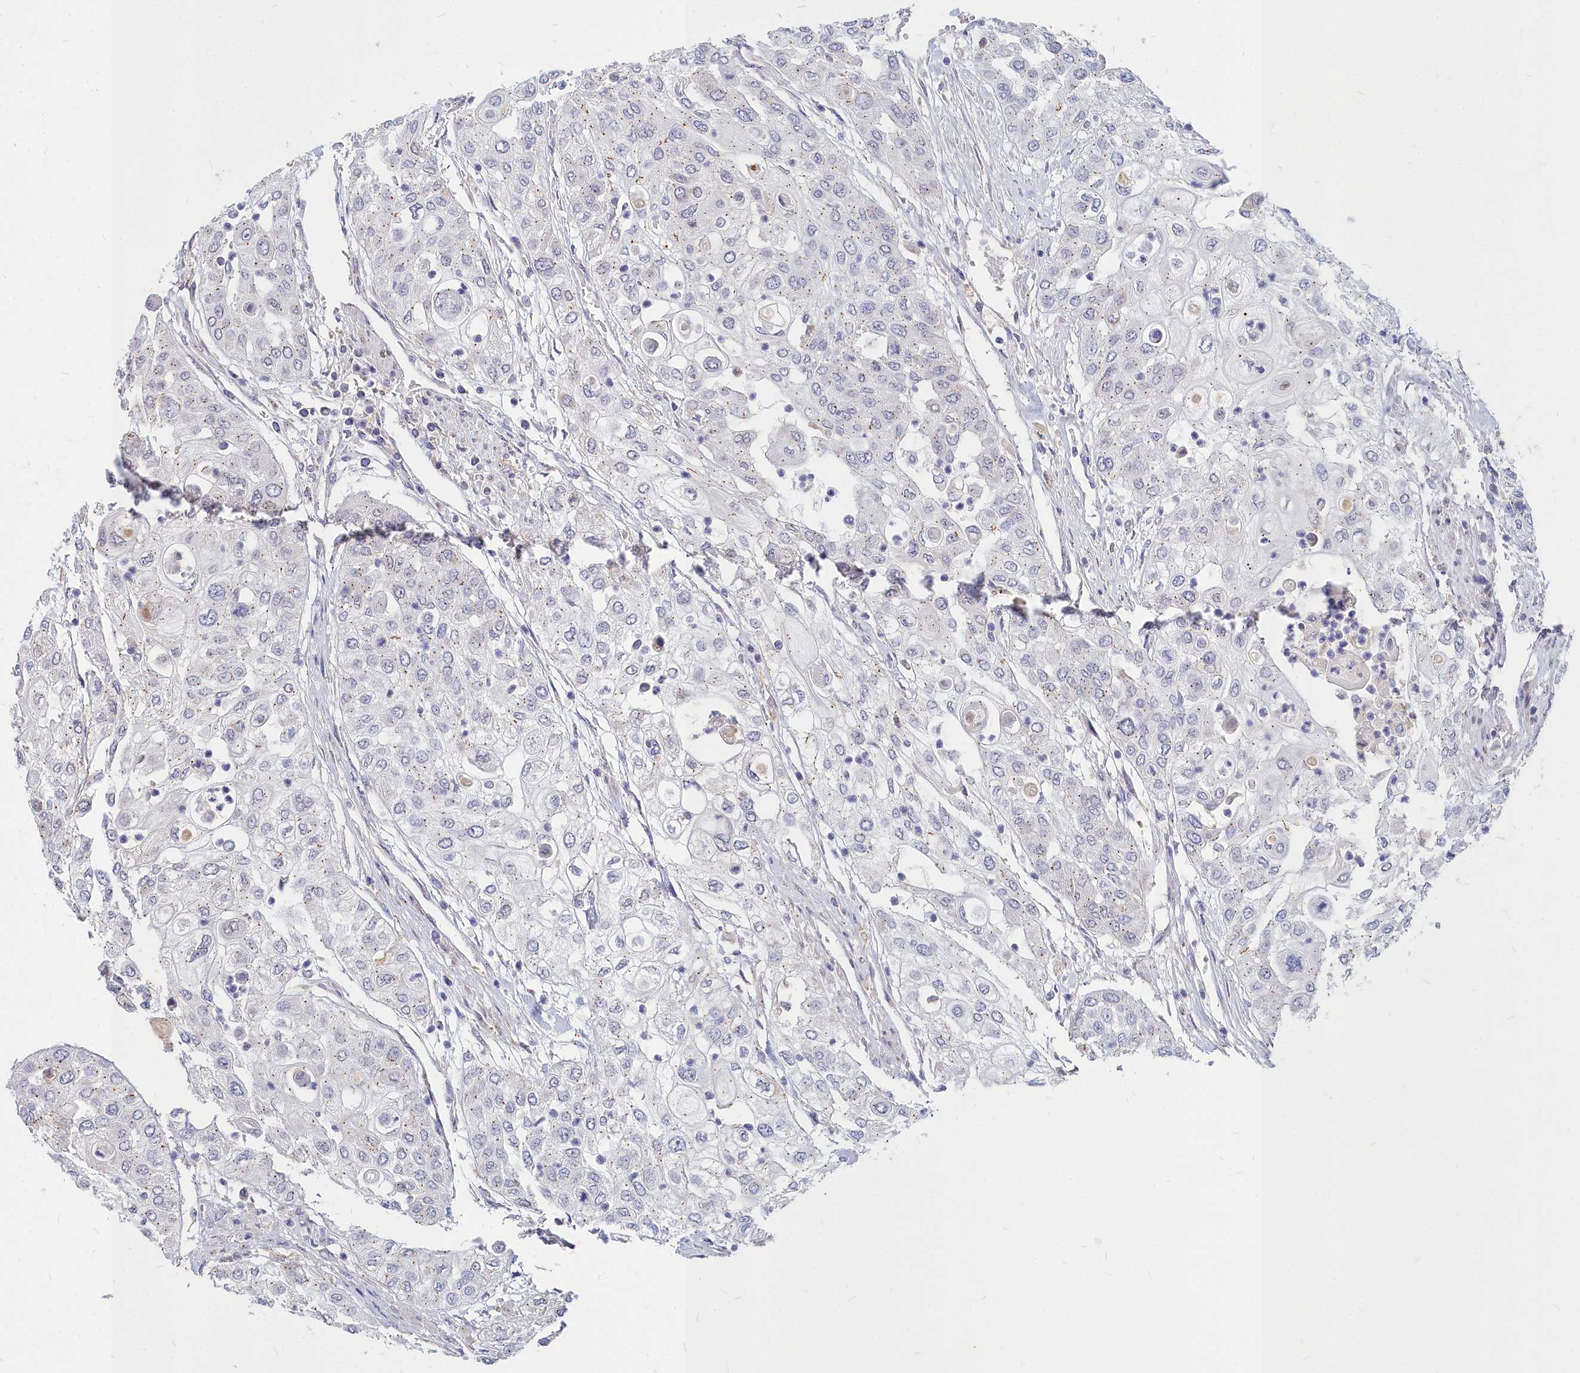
{"staining": {"intensity": "weak", "quantity": "<25%", "location": "cytoplasmic/membranous"}, "tissue": "urothelial cancer", "cell_type": "Tumor cells", "image_type": "cancer", "snomed": [{"axis": "morphology", "description": "Urothelial carcinoma, High grade"}, {"axis": "topography", "description": "Urinary bladder"}], "caption": "High magnification brightfield microscopy of high-grade urothelial carcinoma stained with DAB (brown) and counterstained with hematoxylin (blue): tumor cells show no significant staining.", "gene": "NOXA1", "patient": {"sex": "female", "age": 79}}